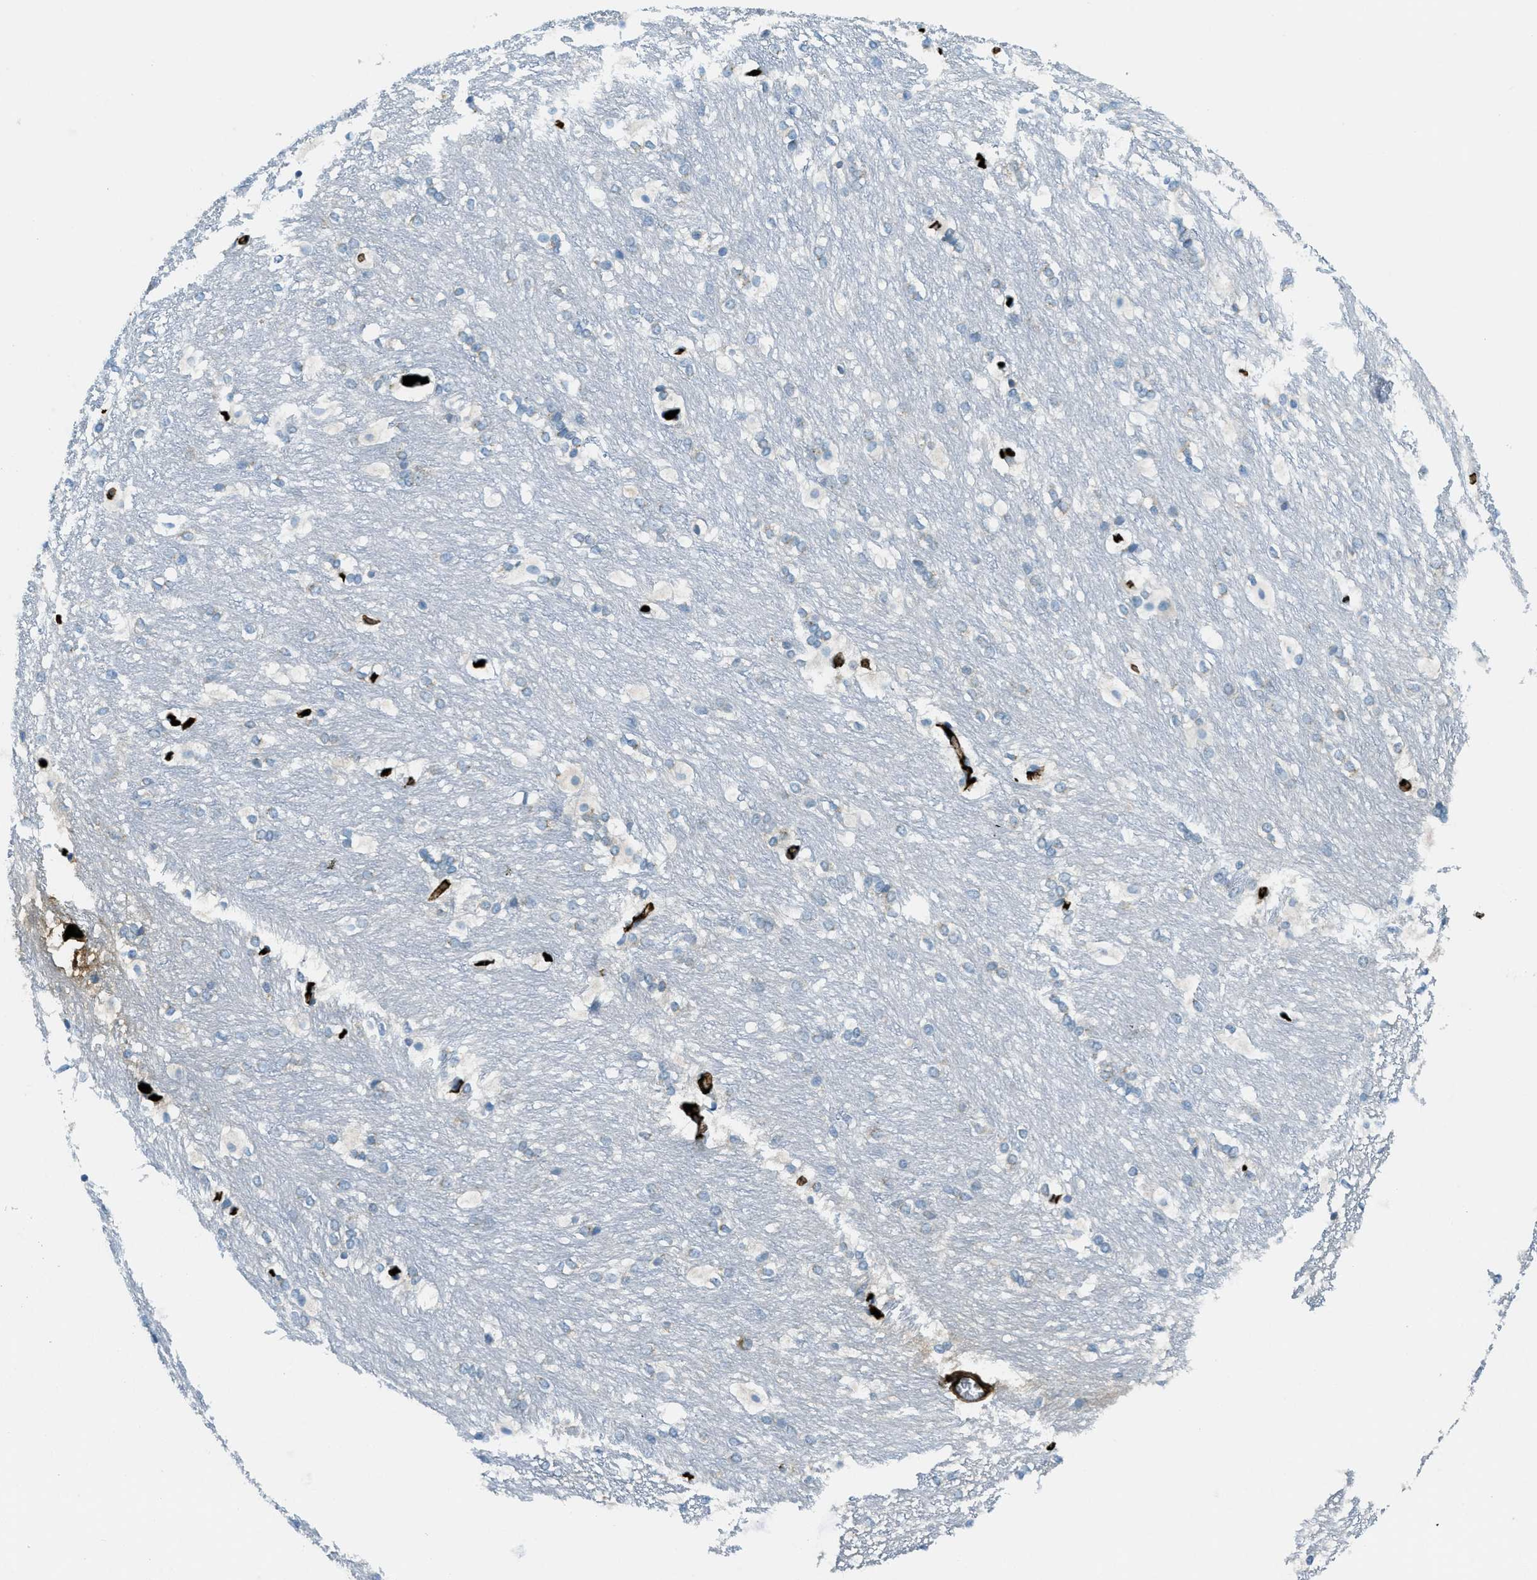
{"staining": {"intensity": "weak", "quantity": "<25%", "location": "cytoplasmic/membranous"}, "tissue": "caudate", "cell_type": "Glial cells", "image_type": "normal", "snomed": [{"axis": "morphology", "description": "Normal tissue, NOS"}, {"axis": "topography", "description": "Lateral ventricle wall"}], "caption": "Immunohistochemistry (IHC) micrograph of unremarkable caudate stained for a protein (brown), which demonstrates no expression in glial cells.", "gene": "TRIM59", "patient": {"sex": "female", "age": 19}}